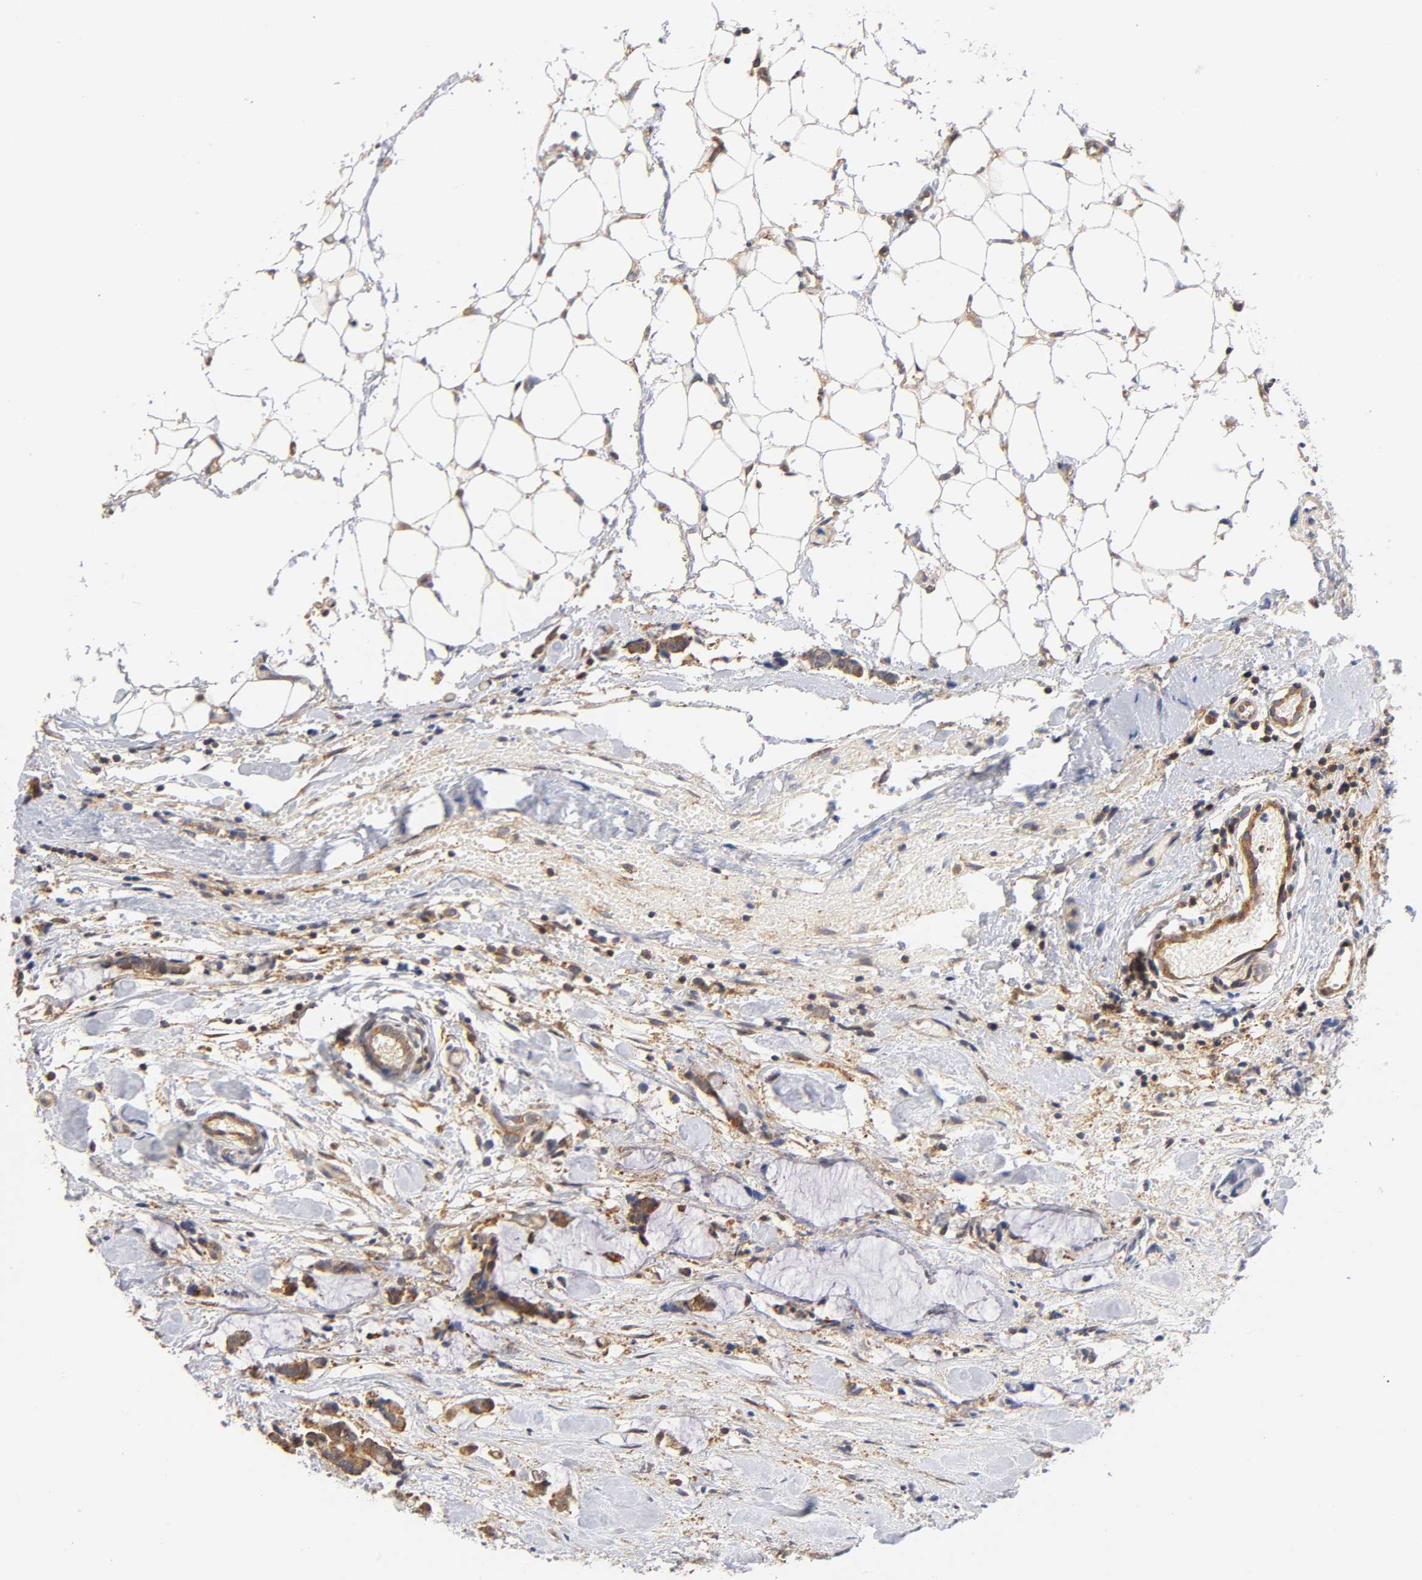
{"staining": {"intensity": "moderate", "quantity": "25%-75%", "location": "cytoplasmic/membranous"}, "tissue": "colorectal cancer", "cell_type": "Tumor cells", "image_type": "cancer", "snomed": [{"axis": "morphology", "description": "Adenocarcinoma, NOS"}, {"axis": "topography", "description": "Colon"}], "caption": "Protein expression analysis of colorectal cancer shows moderate cytoplasmic/membranous positivity in approximately 25%-75% of tumor cells. The staining was performed using DAB (3,3'-diaminobenzidine), with brown indicating positive protein expression. Nuclei are stained blue with hematoxylin.", "gene": "PAFAH1B1", "patient": {"sex": "male", "age": 14}}